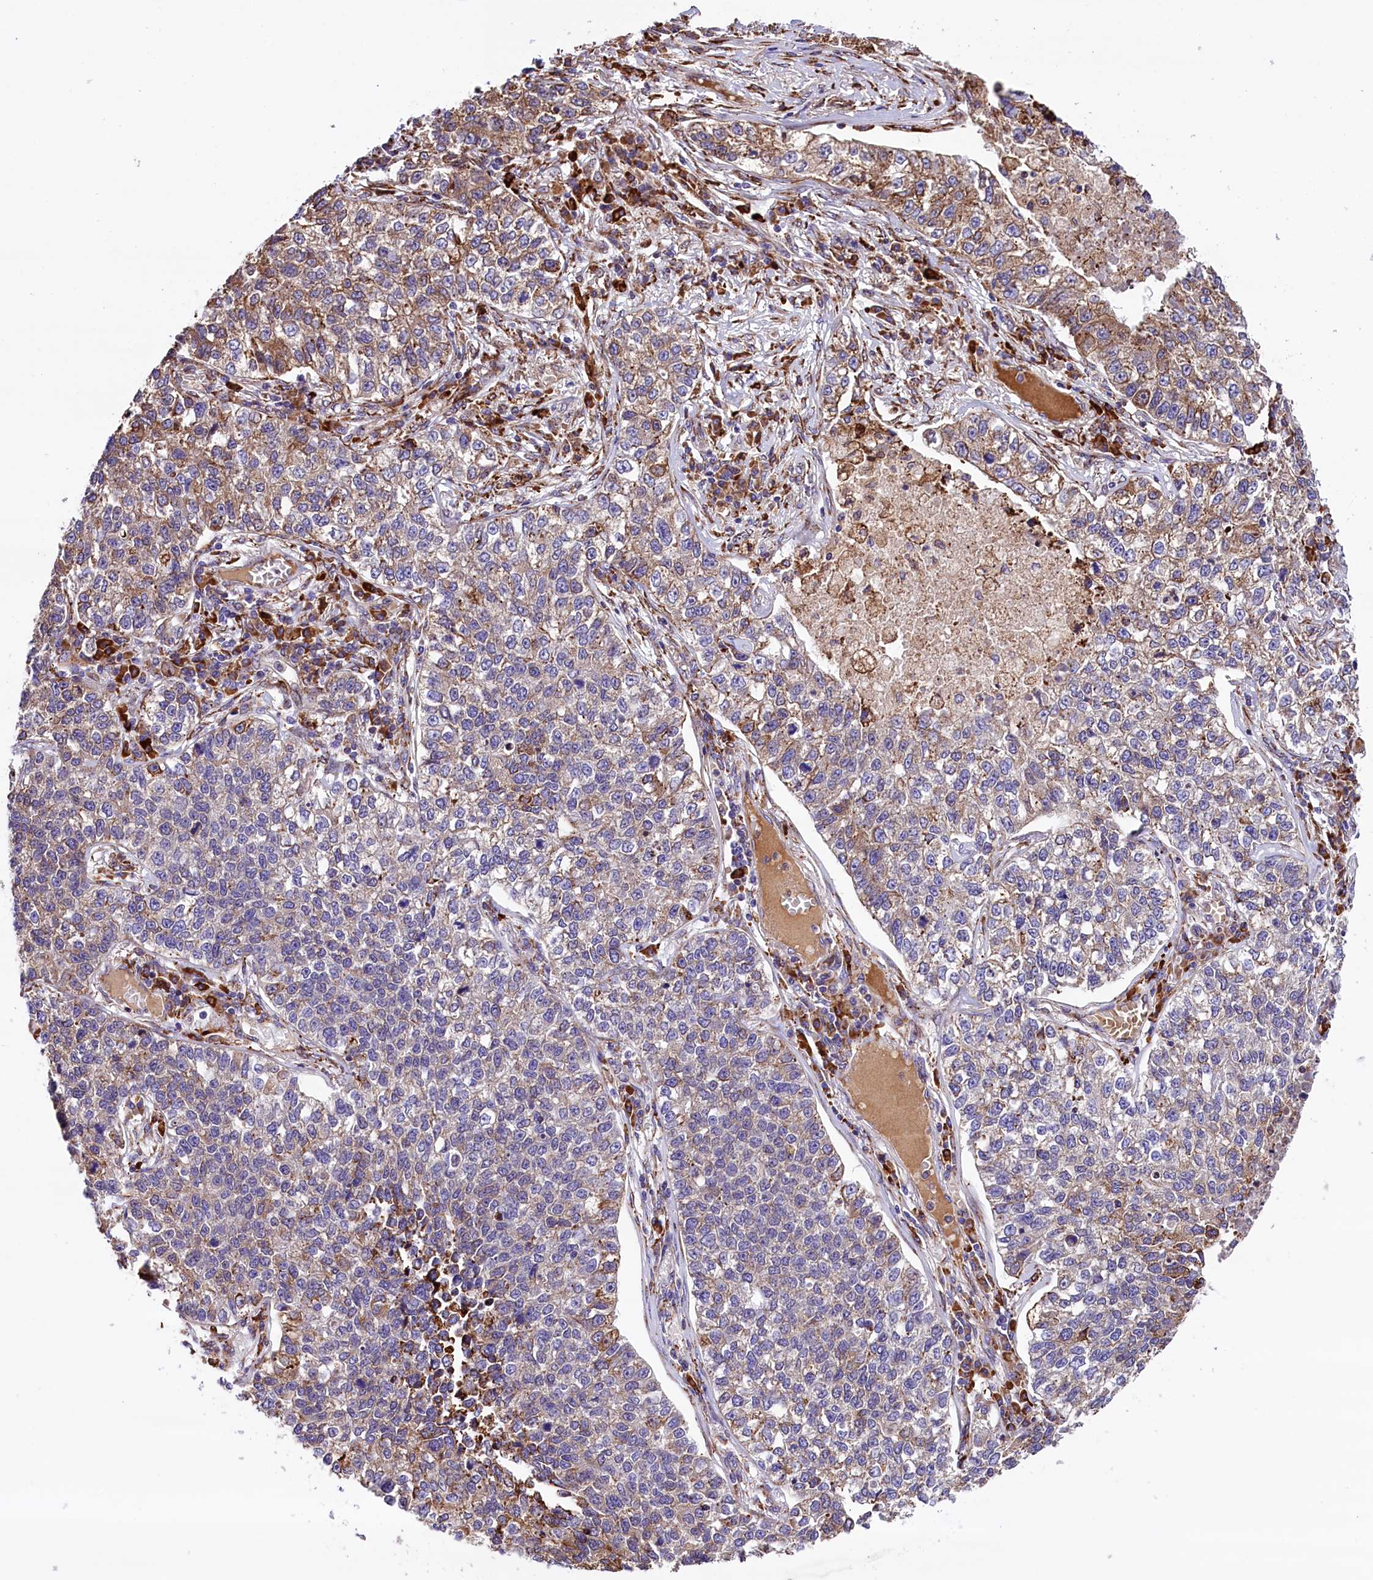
{"staining": {"intensity": "moderate", "quantity": ">75%", "location": "cytoplasmic/membranous"}, "tissue": "lung cancer", "cell_type": "Tumor cells", "image_type": "cancer", "snomed": [{"axis": "morphology", "description": "Adenocarcinoma, NOS"}, {"axis": "topography", "description": "Lung"}], "caption": "Lung cancer (adenocarcinoma) stained for a protein displays moderate cytoplasmic/membranous positivity in tumor cells.", "gene": "CMTR2", "patient": {"sex": "male", "age": 49}}